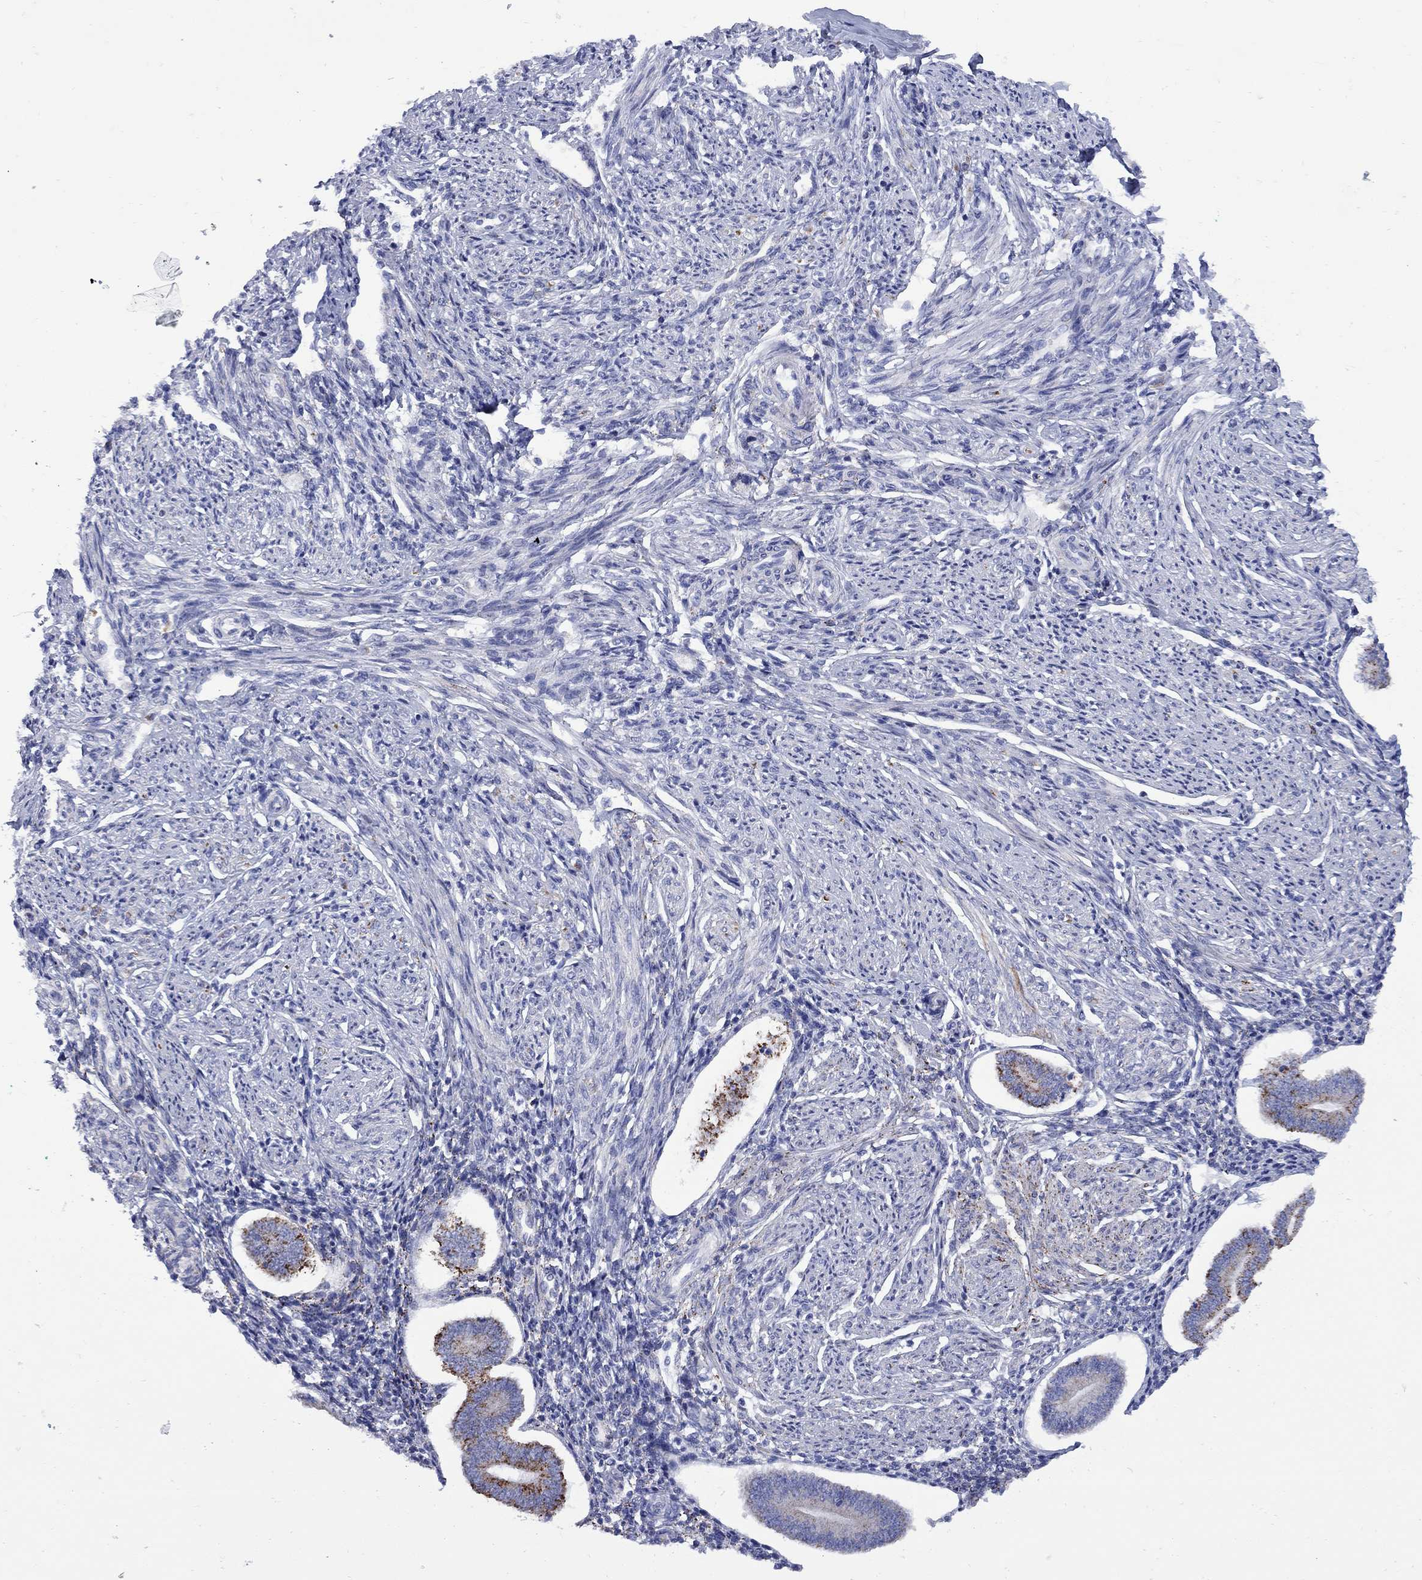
{"staining": {"intensity": "negative", "quantity": "none", "location": "none"}, "tissue": "endometrium", "cell_type": "Cells in endometrial stroma", "image_type": "normal", "snomed": [{"axis": "morphology", "description": "Normal tissue, NOS"}, {"axis": "topography", "description": "Endometrium"}], "caption": "The histopathology image reveals no staining of cells in endometrial stroma in normal endometrium.", "gene": "SESTD1", "patient": {"sex": "female", "age": 40}}